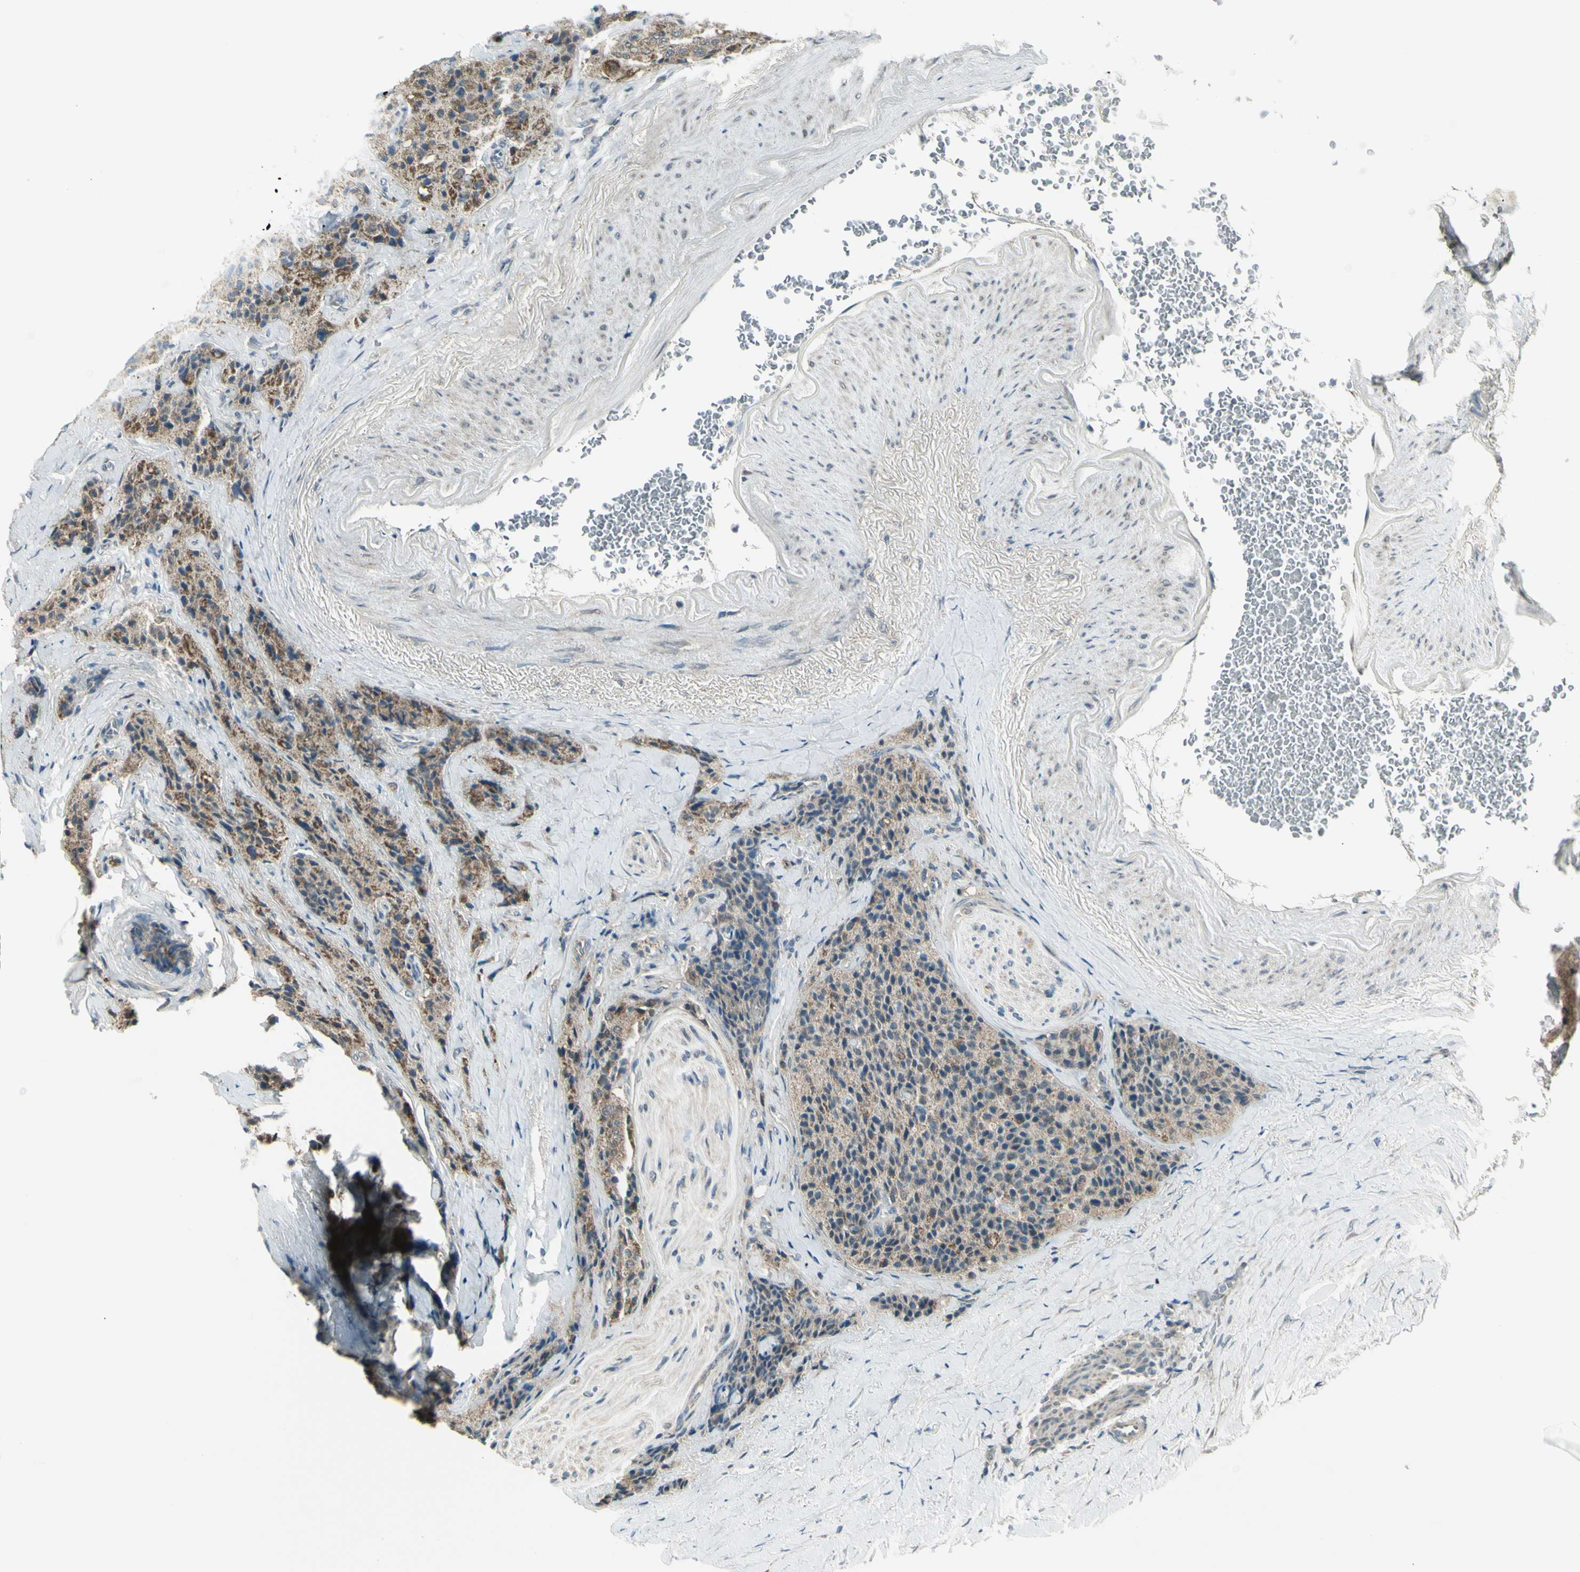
{"staining": {"intensity": "moderate", "quantity": "25%-75%", "location": "cytoplasmic/membranous"}, "tissue": "carcinoid", "cell_type": "Tumor cells", "image_type": "cancer", "snomed": [{"axis": "morphology", "description": "Carcinoid, malignant, NOS"}, {"axis": "topography", "description": "Colon"}], "caption": "Human carcinoid (malignant) stained with a brown dye displays moderate cytoplasmic/membranous positive expression in about 25%-75% of tumor cells.", "gene": "NAXD", "patient": {"sex": "female", "age": 61}}